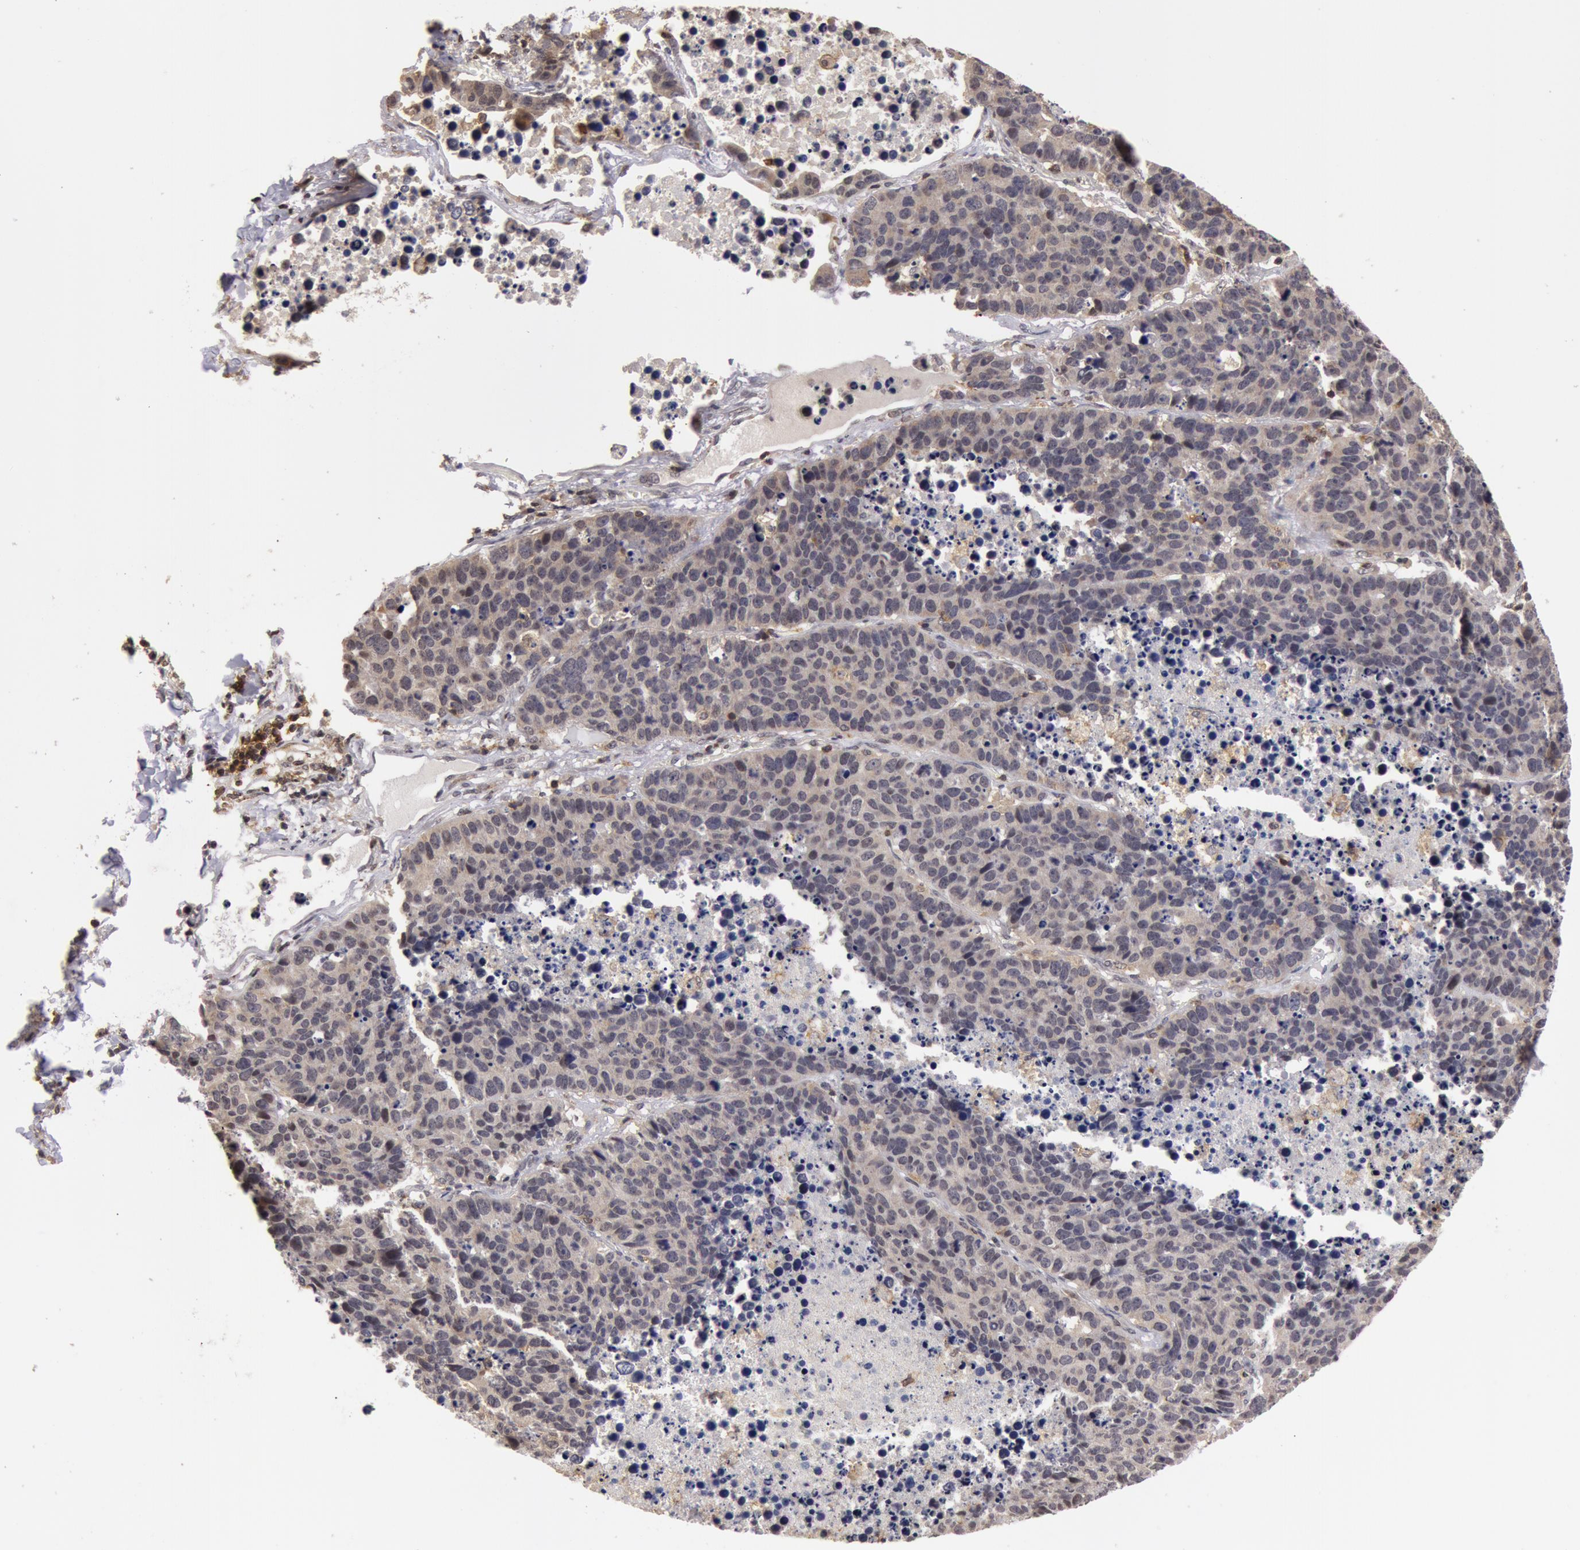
{"staining": {"intensity": "negative", "quantity": "none", "location": "none"}, "tissue": "lung cancer", "cell_type": "Tumor cells", "image_type": "cancer", "snomed": [{"axis": "morphology", "description": "Carcinoid, malignant, NOS"}, {"axis": "topography", "description": "Lung"}], "caption": "Tumor cells show no significant protein positivity in lung cancer (malignant carcinoid). (DAB immunohistochemistry with hematoxylin counter stain).", "gene": "ZNF350", "patient": {"sex": "male", "age": 60}}